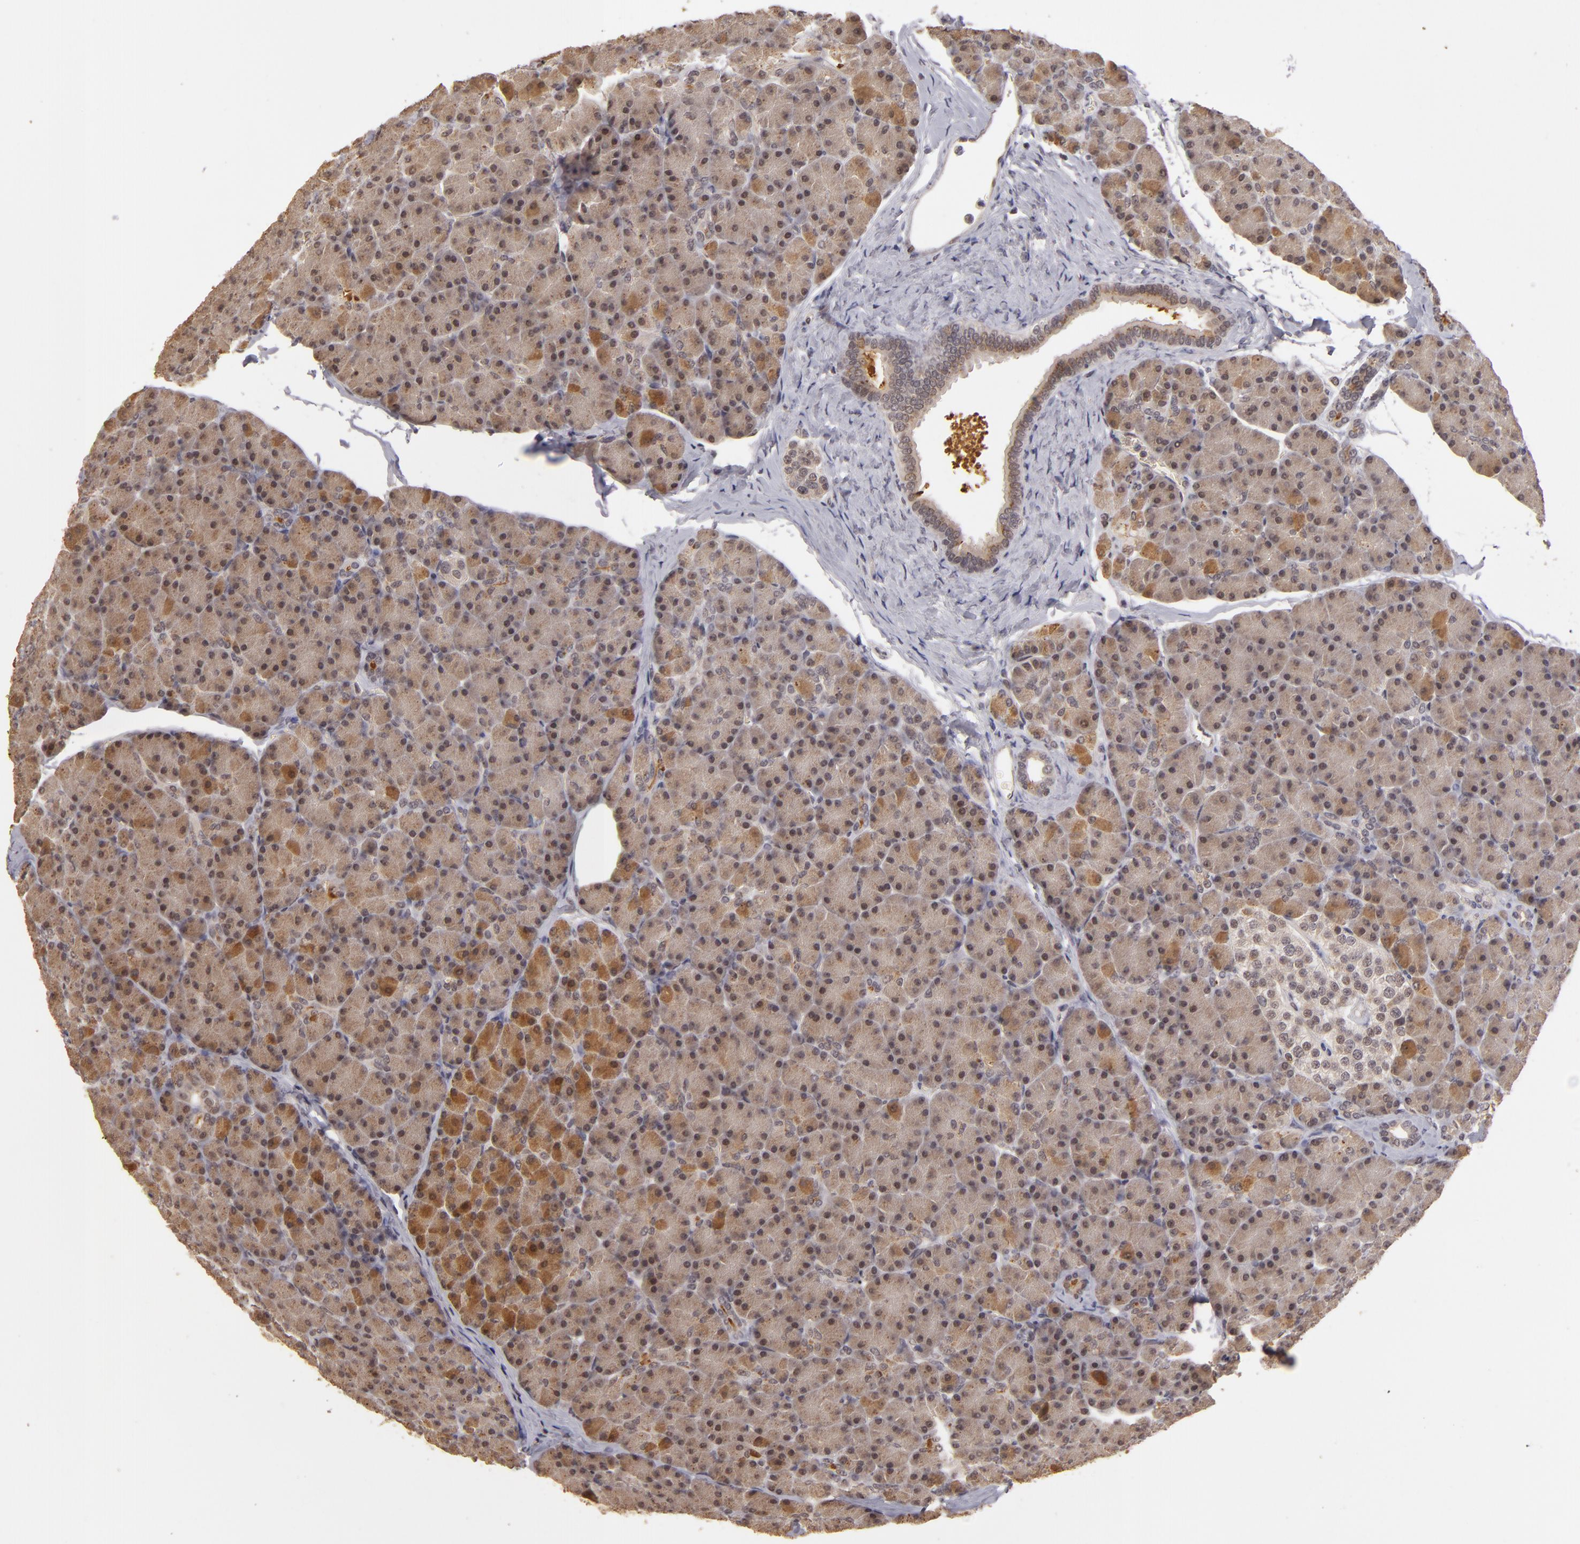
{"staining": {"intensity": "moderate", "quantity": ">75%", "location": "cytoplasmic/membranous"}, "tissue": "pancreas", "cell_type": "Exocrine glandular cells", "image_type": "normal", "snomed": [{"axis": "morphology", "description": "Normal tissue, NOS"}, {"axis": "topography", "description": "Pancreas"}], "caption": "Pancreas stained with a brown dye reveals moderate cytoplasmic/membranous positive staining in approximately >75% of exocrine glandular cells.", "gene": "DFFA", "patient": {"sex": "female", "age": 43}}